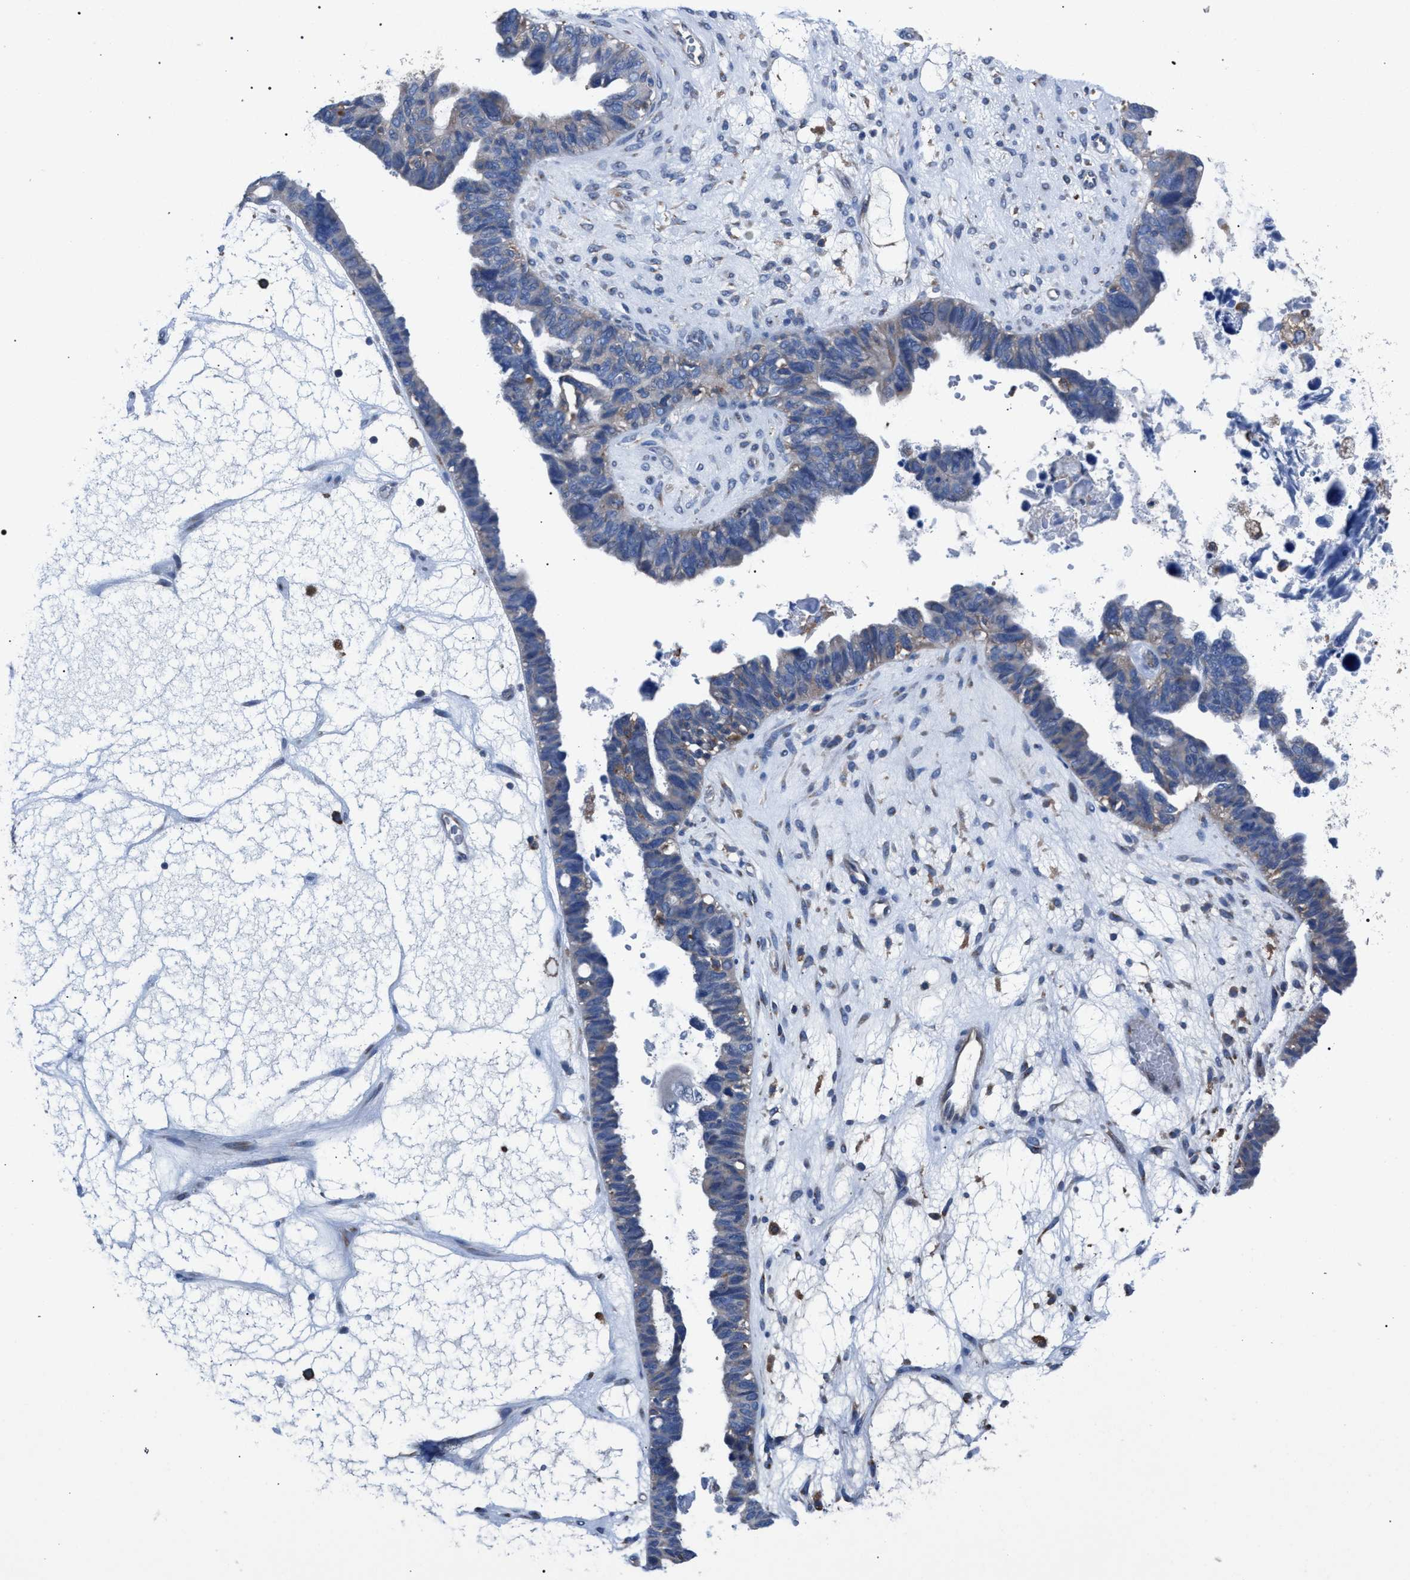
{"staining": {"intensity": "negative", "quantity": "none", "location": "none"}, "tissue": "ovarian cancer", "cell_type": "Tumor cells", "image_type": "cancer", "snomed": [{"axis": "morphology", "description": "Cystadenocarcinoma, serous, NOS"}, {"axis": "topography", "description": "Ovary"}], "caption": "DAB (3,3'-diaminobenzidine) immunohistochemical staining of human ovarian serous cystadenocarcinoma displays no significant expression in tumor cells.", "gene": "ATP6V0A1", "patient": {"sex": "female", "age": 79}}